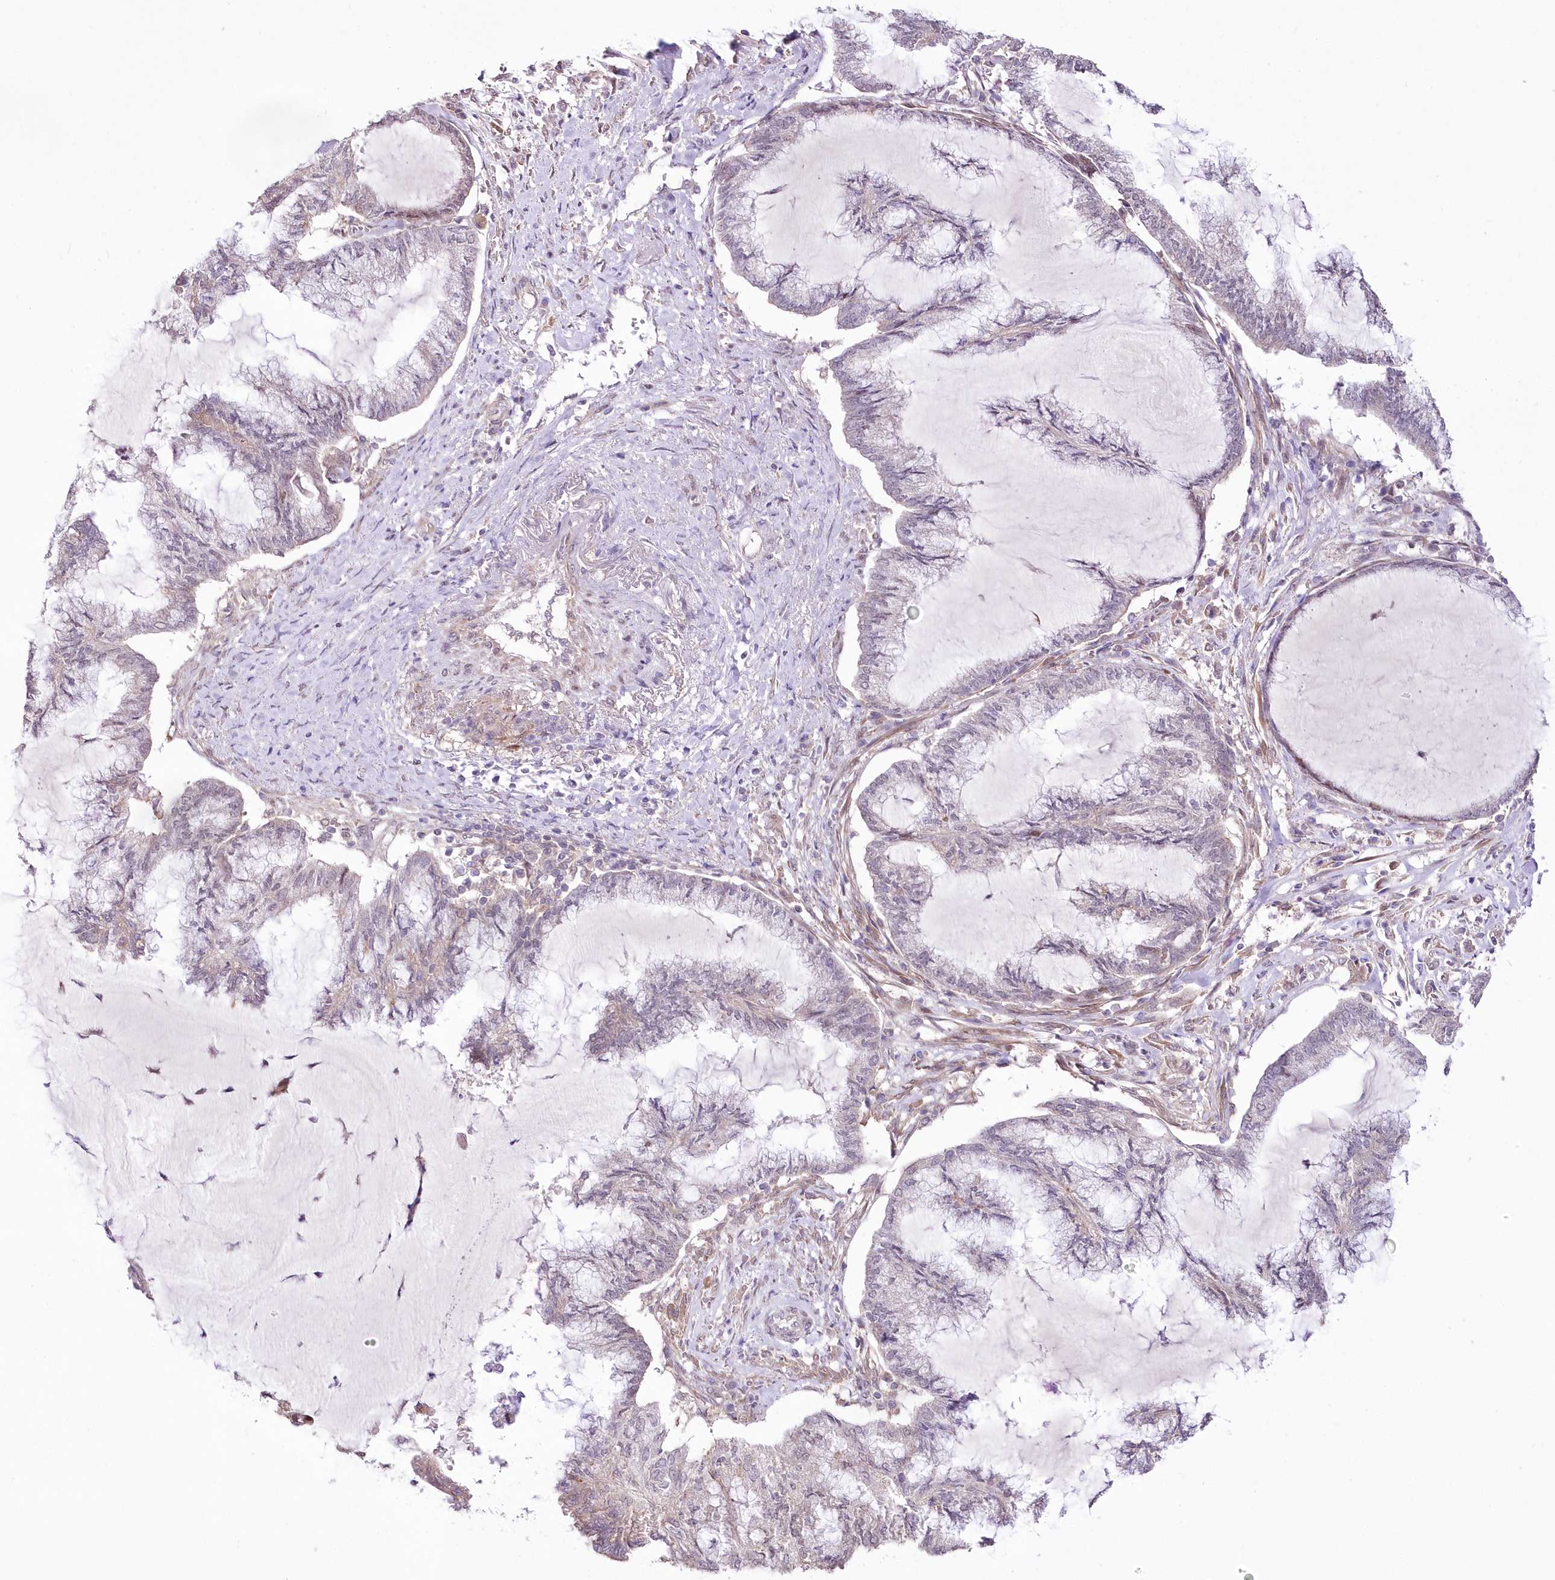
{"staining": {"intensity": "negative", "quantity": "none", "location": "none"}, "tissue": "endometrial cancer", "cell_type": "Tumor cells", "image_type": "cancer", "snomed": [{"axis": "morphology", "description": "Adenocarcinoma, NOS"}, {"axis": "topography", "description": "Endometrium"}], "caption": "Endometrial adenocarcinoma stained for a protein using immunohistochemistry (IHC) exhibits no expression tumor cells.", "gene": "FAM241B", "patient": {"sex": "female", "age": 86}}